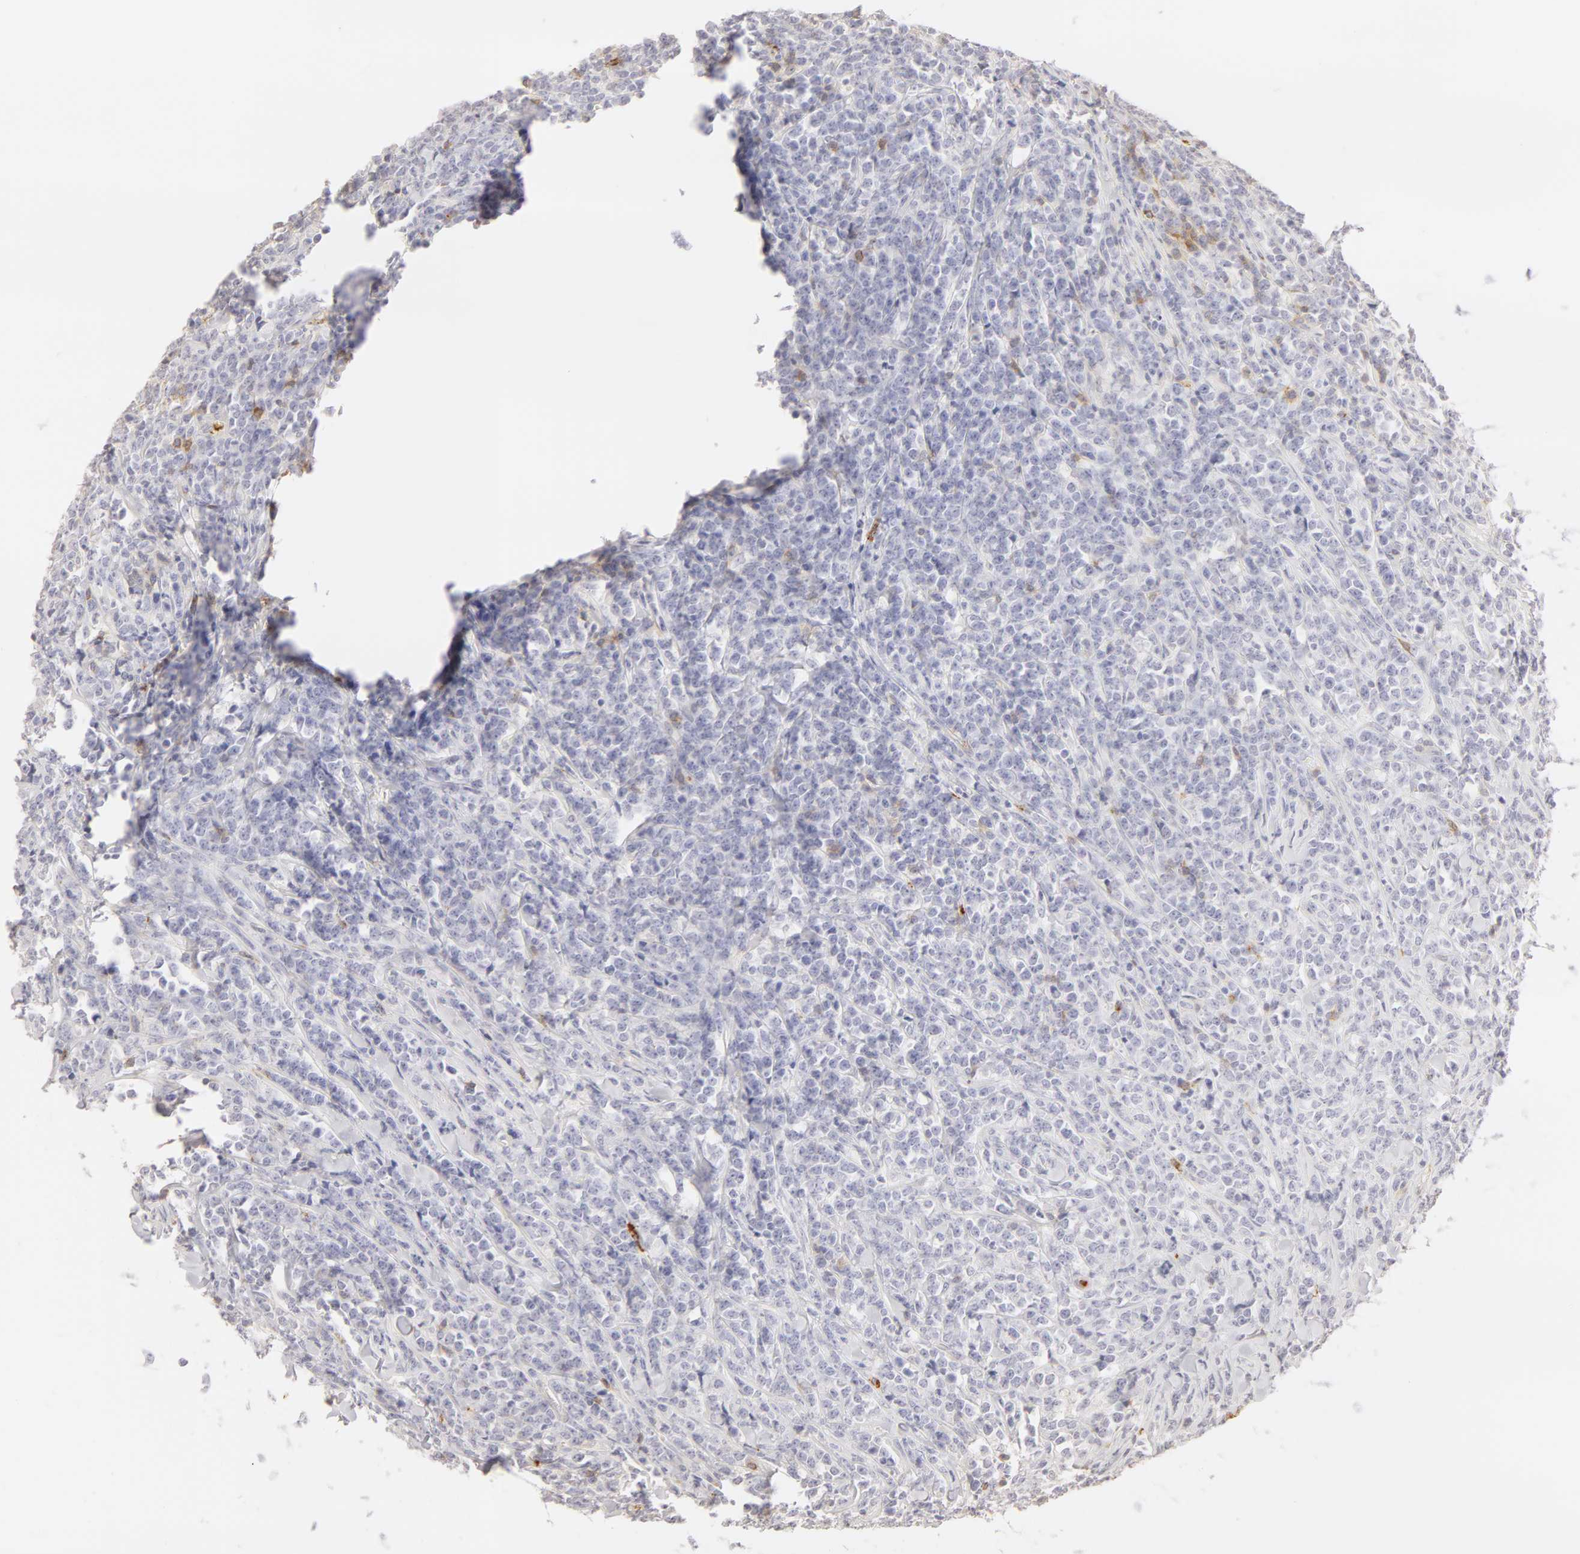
{"staining": {"intensity": "negative", "quantity": "none", "location": "none"}, "tissue": "lymphoma", "cell_type": "Tumor cells", "image_type": "cancer", "snomed": [{"axis": "morphology", "description": "Malignant lymphoma, non-Hodgkin's type, High grade"}, {"axis": "topography", "description": "Small intestine"}, {"axis": "topography", "description": "Colon"}], "caption": "A micrograph of human malignant lymphoma, non-Hodgkin's type (high-grade) is negative for staining in tumor cells.", "gene": "C1R", "patient": {"sex": "male", "age": 8}}